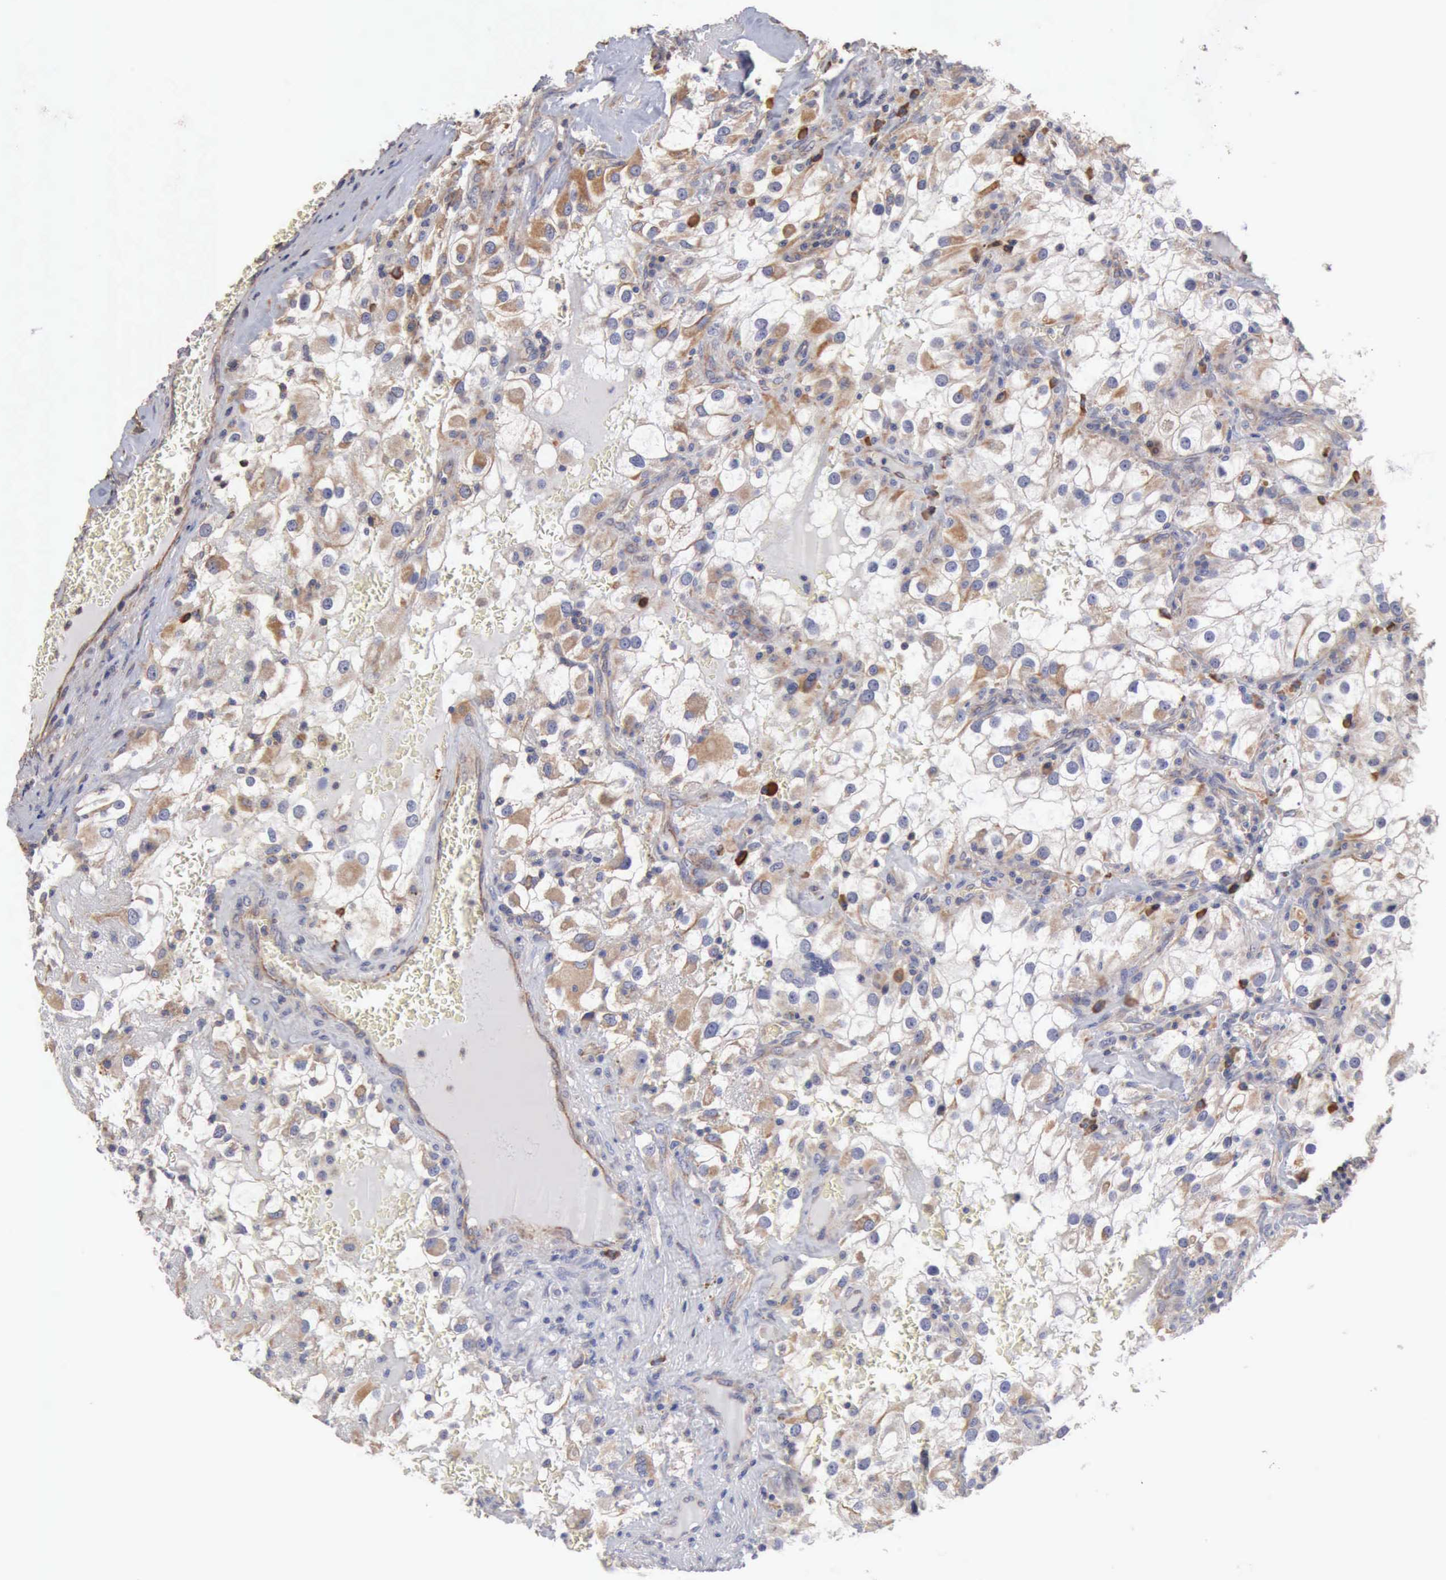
{"staining": {"intensity": "weak", "quantity": "<25%", "location": "cytoplasmic/membranous"}, "tissue": "renal cancer", "cell_type": "Tumor cells", "image_type": "cancer", "snomed": [{"axis": "morphology", "description": "Adenocarcinoma, NOS"}, {"axis": "topography", "description": "Kidney"}], "caption": "Human renal cancer stained for a protein using immunohistochemistry reveals no staining in tumor cells.", "gene": "GPR101", "patient": {"sex": "female", "age": 52}}